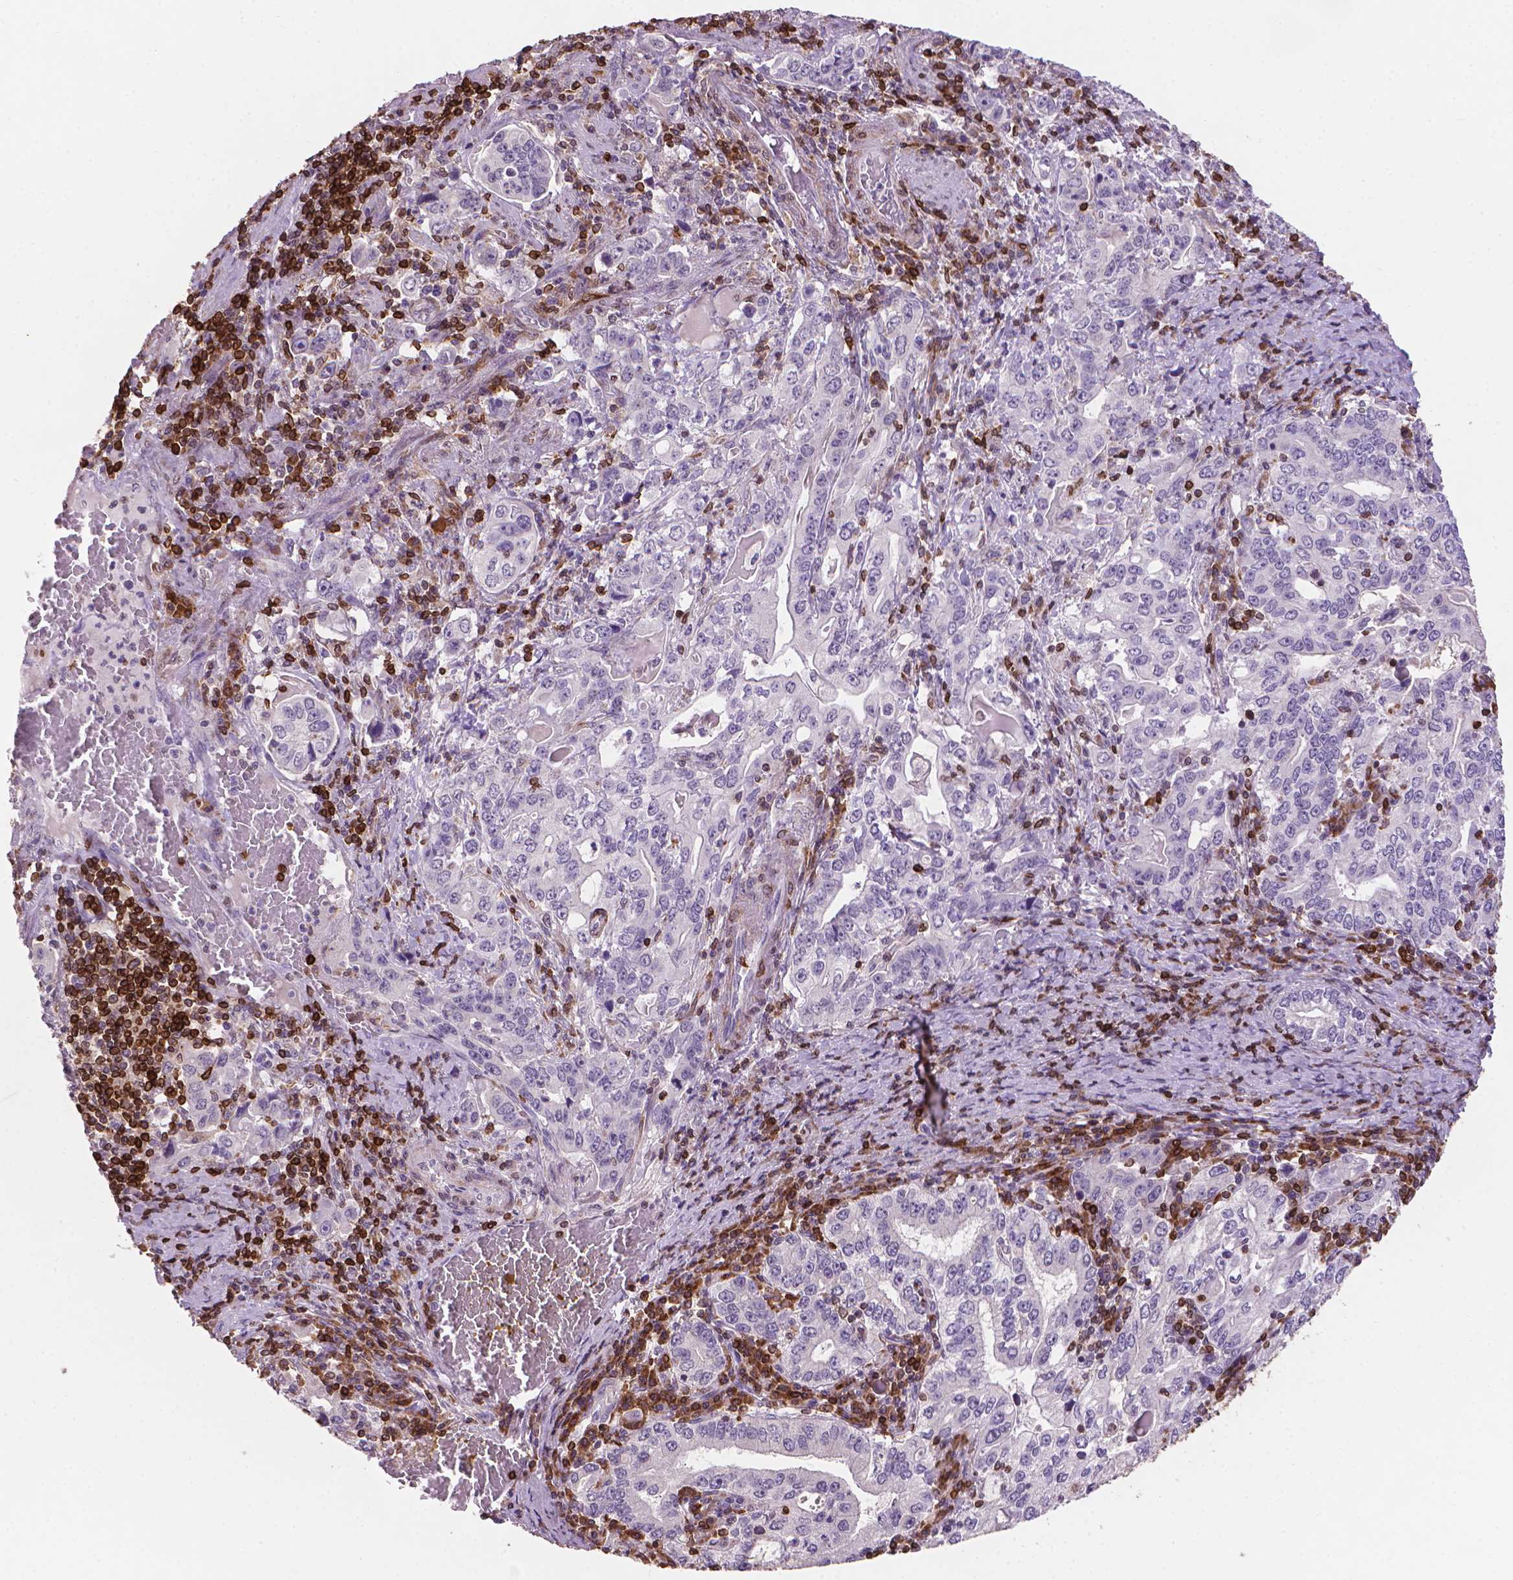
{"staining": {"intensity": "negative", "quantity": "none", "location": "none"}, "tissue": "stomach cancer", "cell_type": "Tumor cells", "image_type": "cancer", "snomed": [{"axis": "morphology", "description": "Adenocarcinoma, NOS"}, {"axis": "topography", "description": "Stomach, lower"}], "caption": "A high-resolution micrograph shows IHC staining of stomach cancer, which reveals no significant positivity in tumor cells.", "gene": "BCL2", "patient": {"sex": "female", "age": 72}}